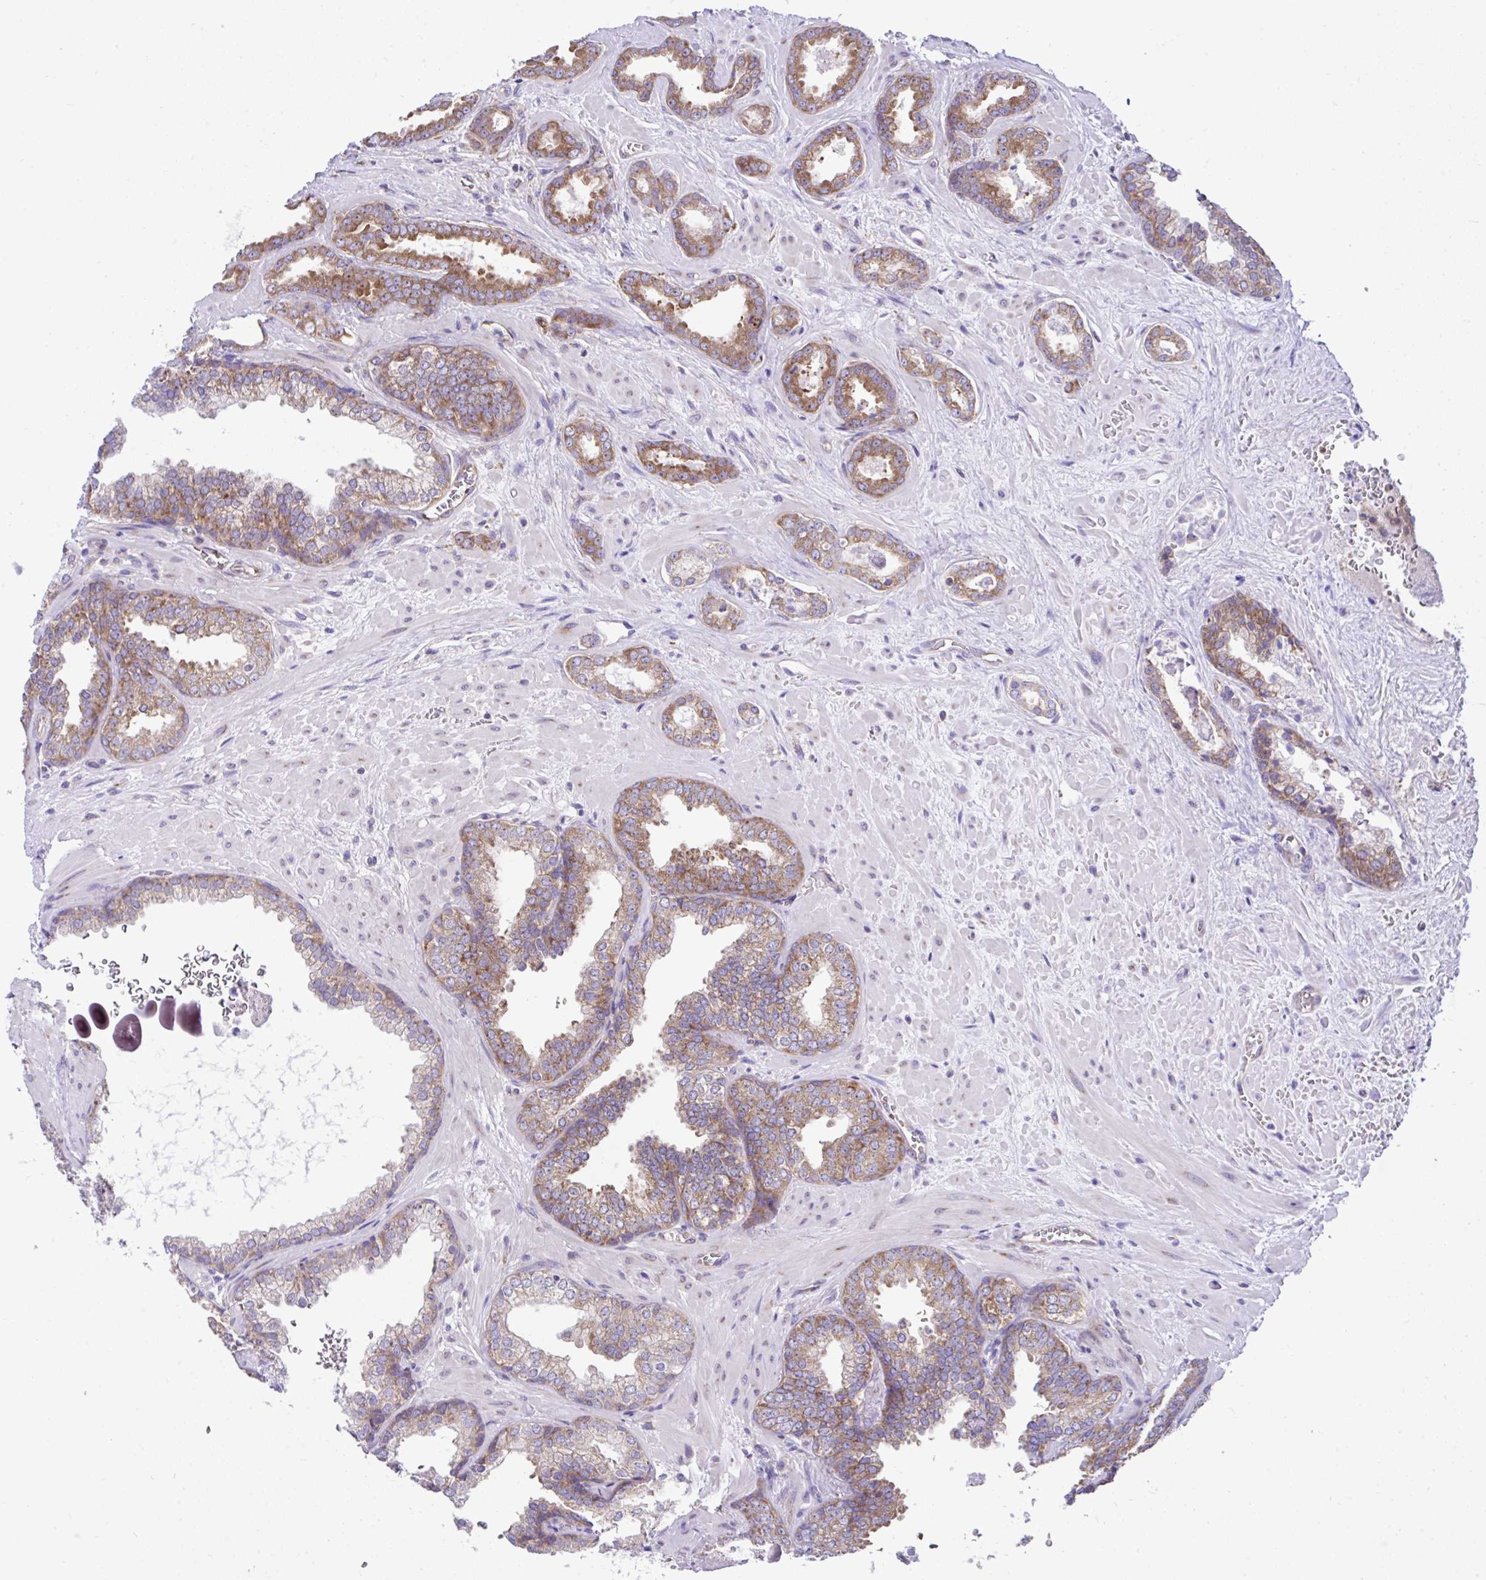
{"staining": {"intensity": "moderate", "quantity": ">75%", "location": "cytoplasmic/membranous"}, "tissue": "prostate cancer", "cell_type": "Tumor cells", "image_type": "cancer", "snomed": [{"axis": "morphology", "description": "Adenocarcinoma, High grade"}, {"axis": "topography", "description": "Prostate"}], "caption": "The photomicrograph demonstrates staining of prostate cancer (high-grade adenocarcinoma), revealing moderate cytoplasmic/membranous protein positivity (brown color) within tumor cells.", "gene": "RPL7", "patient": {"sex": "male", "age": 58}}